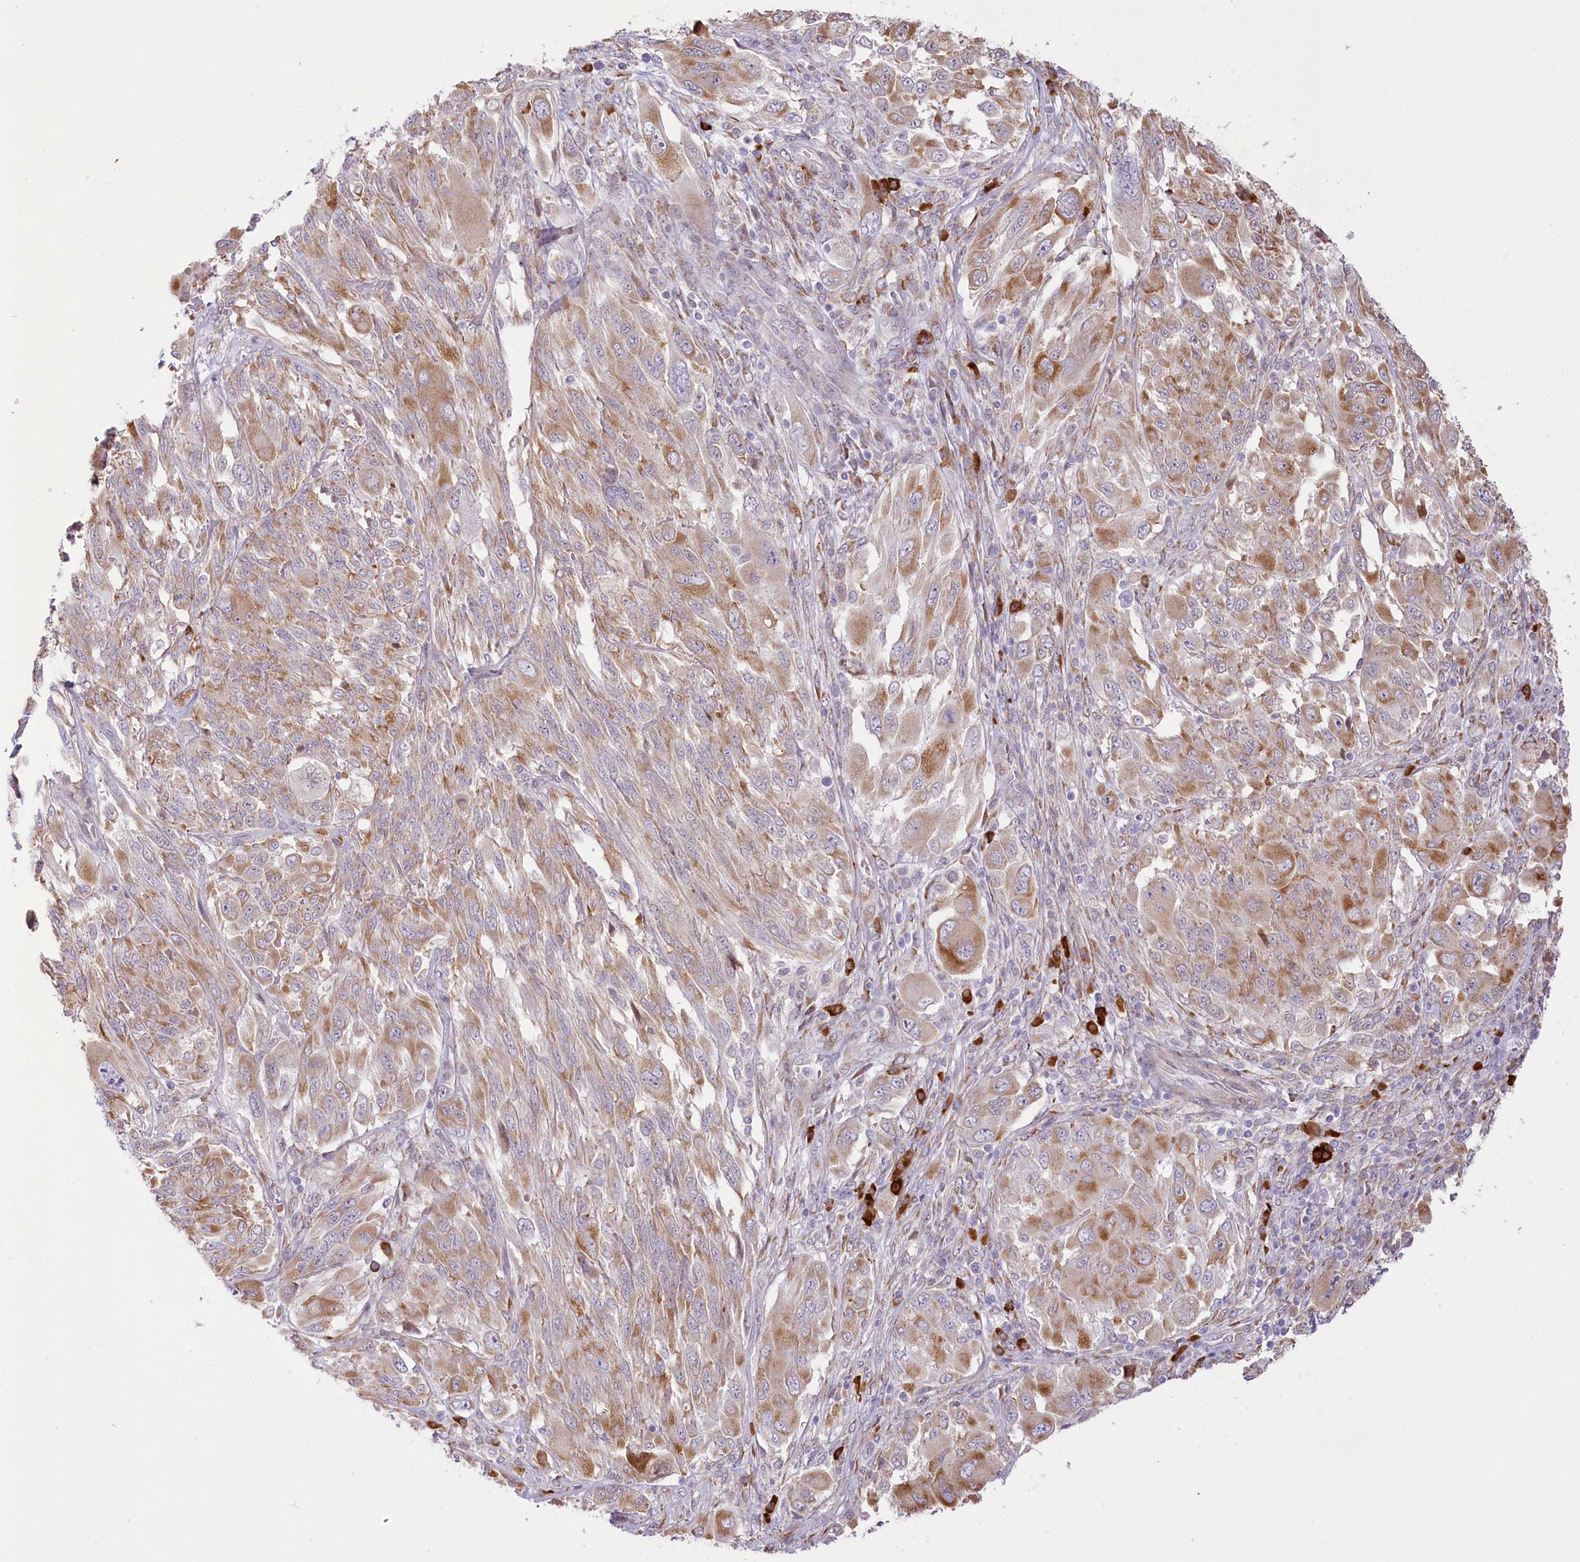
{"staining": {"intensity": "moderate", "quantity": ">75%", "location": "cytoplasmic/membranous"}, "tissue": "melanoma", "cell_type": "Tumor cells", "image_type": "cancer", "snomed": [{"axis": "morphology", "description": "Malignant melanoma, NOS"}, {"axis": "topography", "description": "Skin"}], "caption": "The photomicrograph exhibits a brown stain indicating the presence of a protein in the cytoplasmic/membranous of tumor cells in malignant melanoma. The staining is performed using DAB brown chromogen to label protein expression. The nuclei are counter-stained blue using hematoxylin.", "gene": "NCKAP5", "patient": {"sex": "female", "age": 91}}